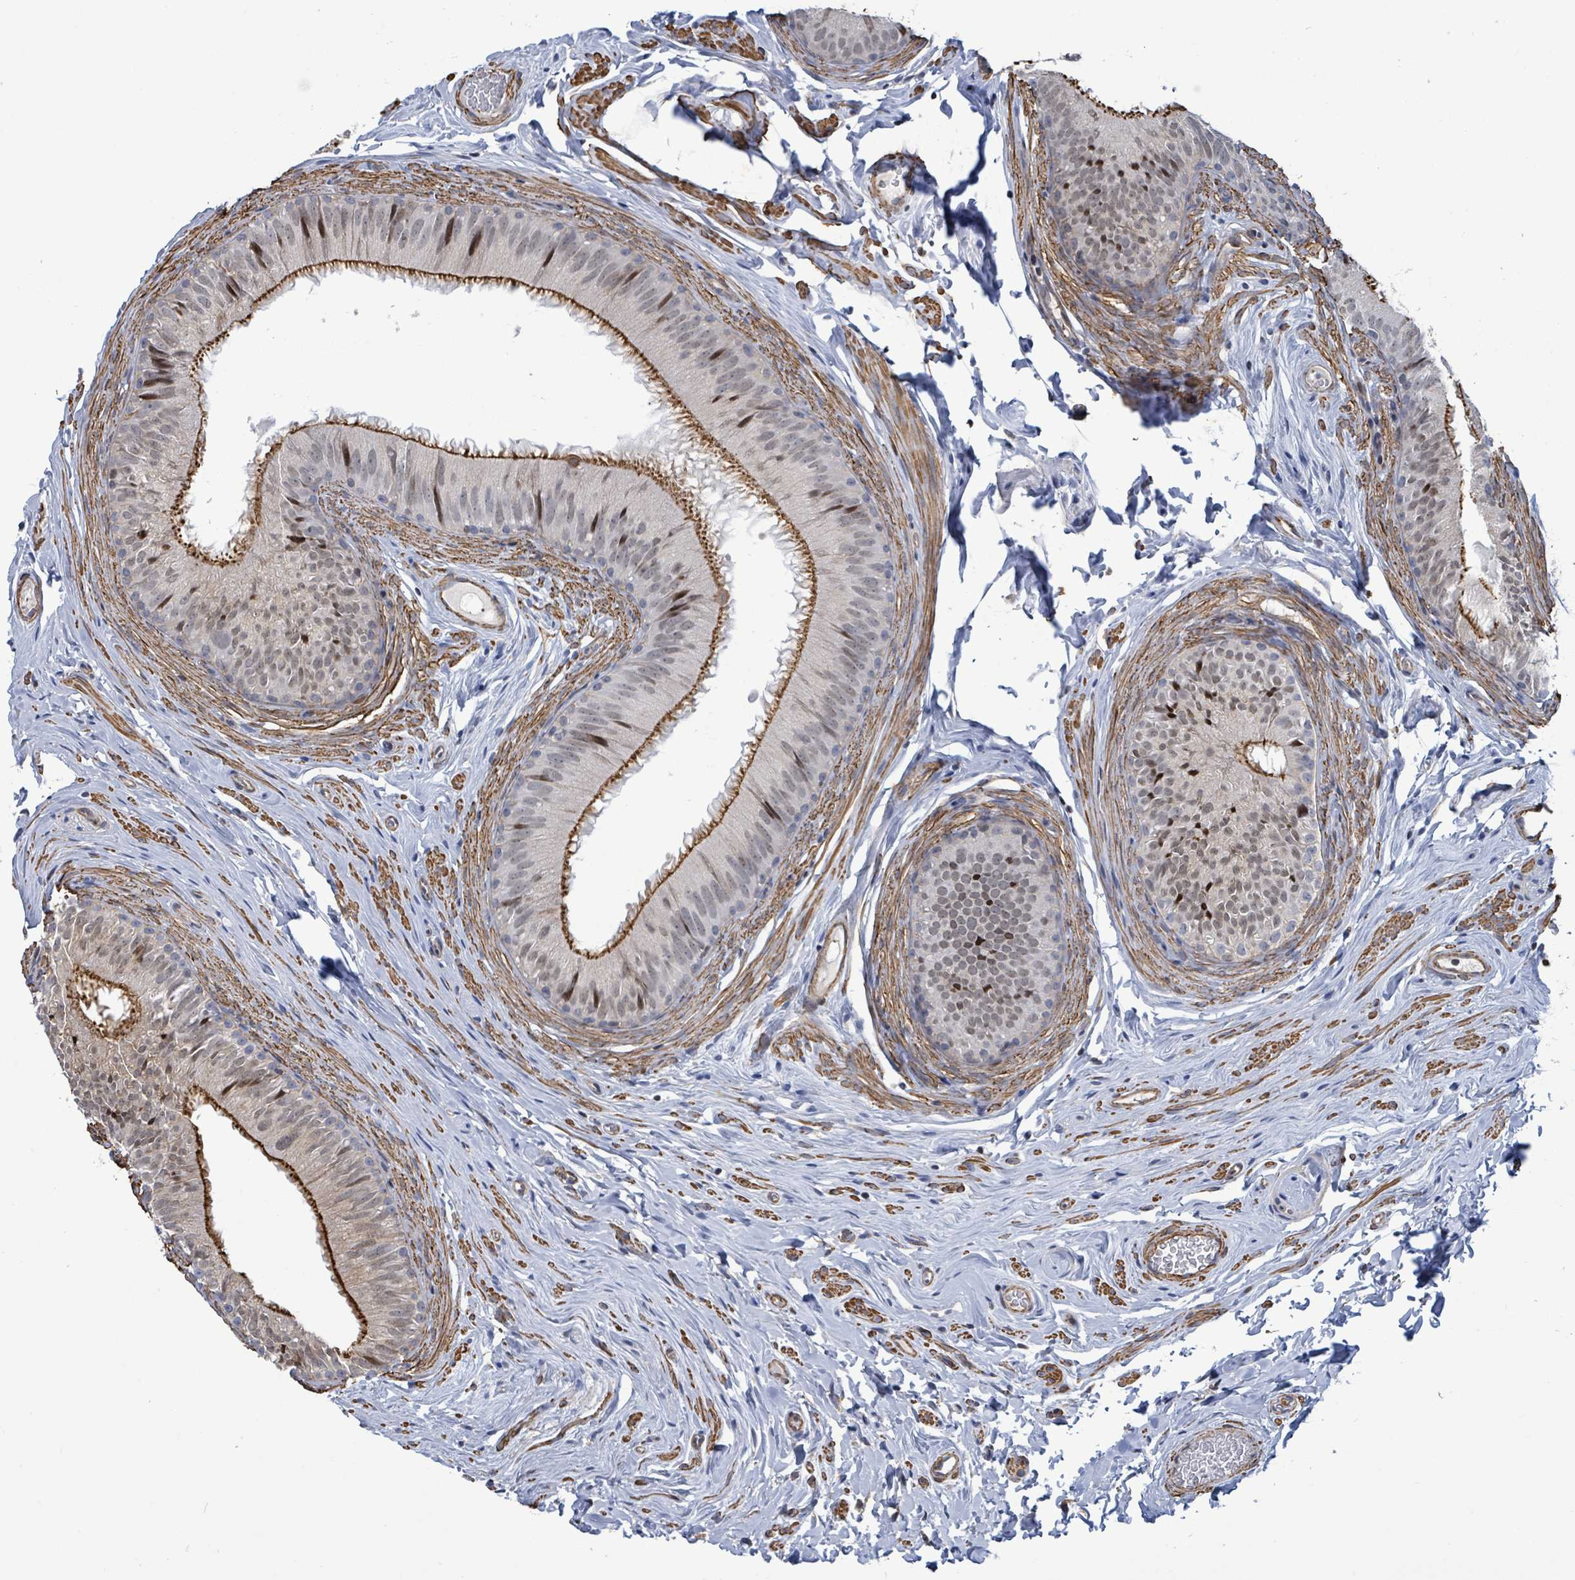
{"staining": {"intensity": "strong", "quantity": "25%-75%", "location": "cytoplasmic/membranous,nuclear"}, "tissue": "epididymis", "cell_type": "Glandular cells", "image_type": "normal", "snomed": [{"axis": "morphology", "description": "Normal tissue, NOS"}, {"axis": "topography", "description": "Epididymis, spermatic cord, NOS"}], "caption": "Strong cytoplasmic/membranous,nuclear protein expression is present in approximately 25%-75% of glandular cells in epididymis.", "gene": "DMRTC1B", "patient": {"sex": "male", "age": 25}}